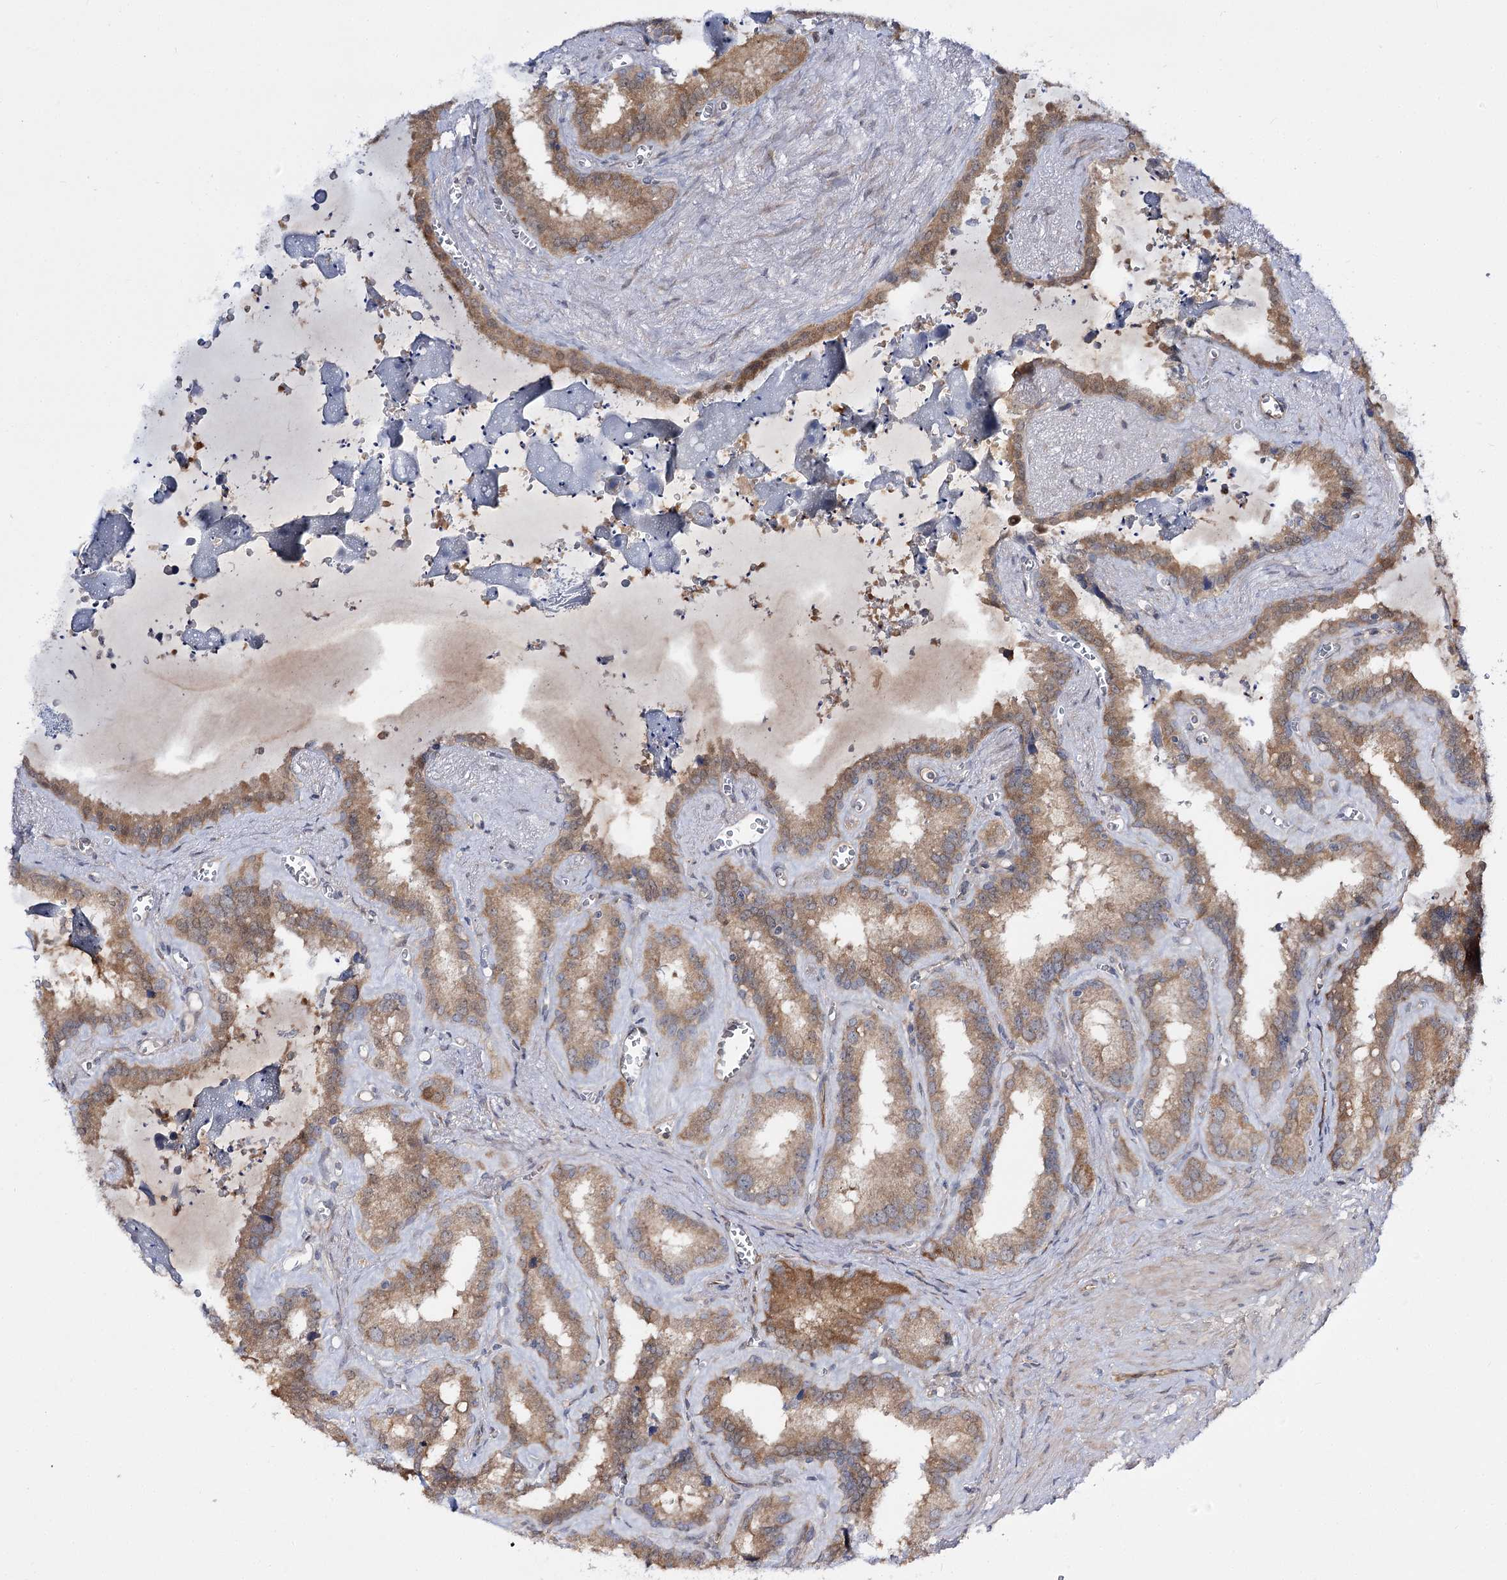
{"staining": {"intensity": "moderate", "quantity": ">75%", "location": "cytoplasmic/membranous"}, "tissue": "seminal vesicle", "cell_type": "Glandular cells", "image_type": "normal", "snomed": [{"axis": "morphology", "description": "Normal tissue, NOS"}, {"axis": "topography", "description": "Prostate"}, {"axis": "topography", "description": "Seminal veicle"}], "caption": "IHC micrograph of benign seminal vesicle stained for a protein (brown), which demonstrates medium levels of moderate cytoplasmic/membranous expression in about >75% of glandular cells.", "gene": "C11orf80", "patient": {"sex": "male", "age": 59}}